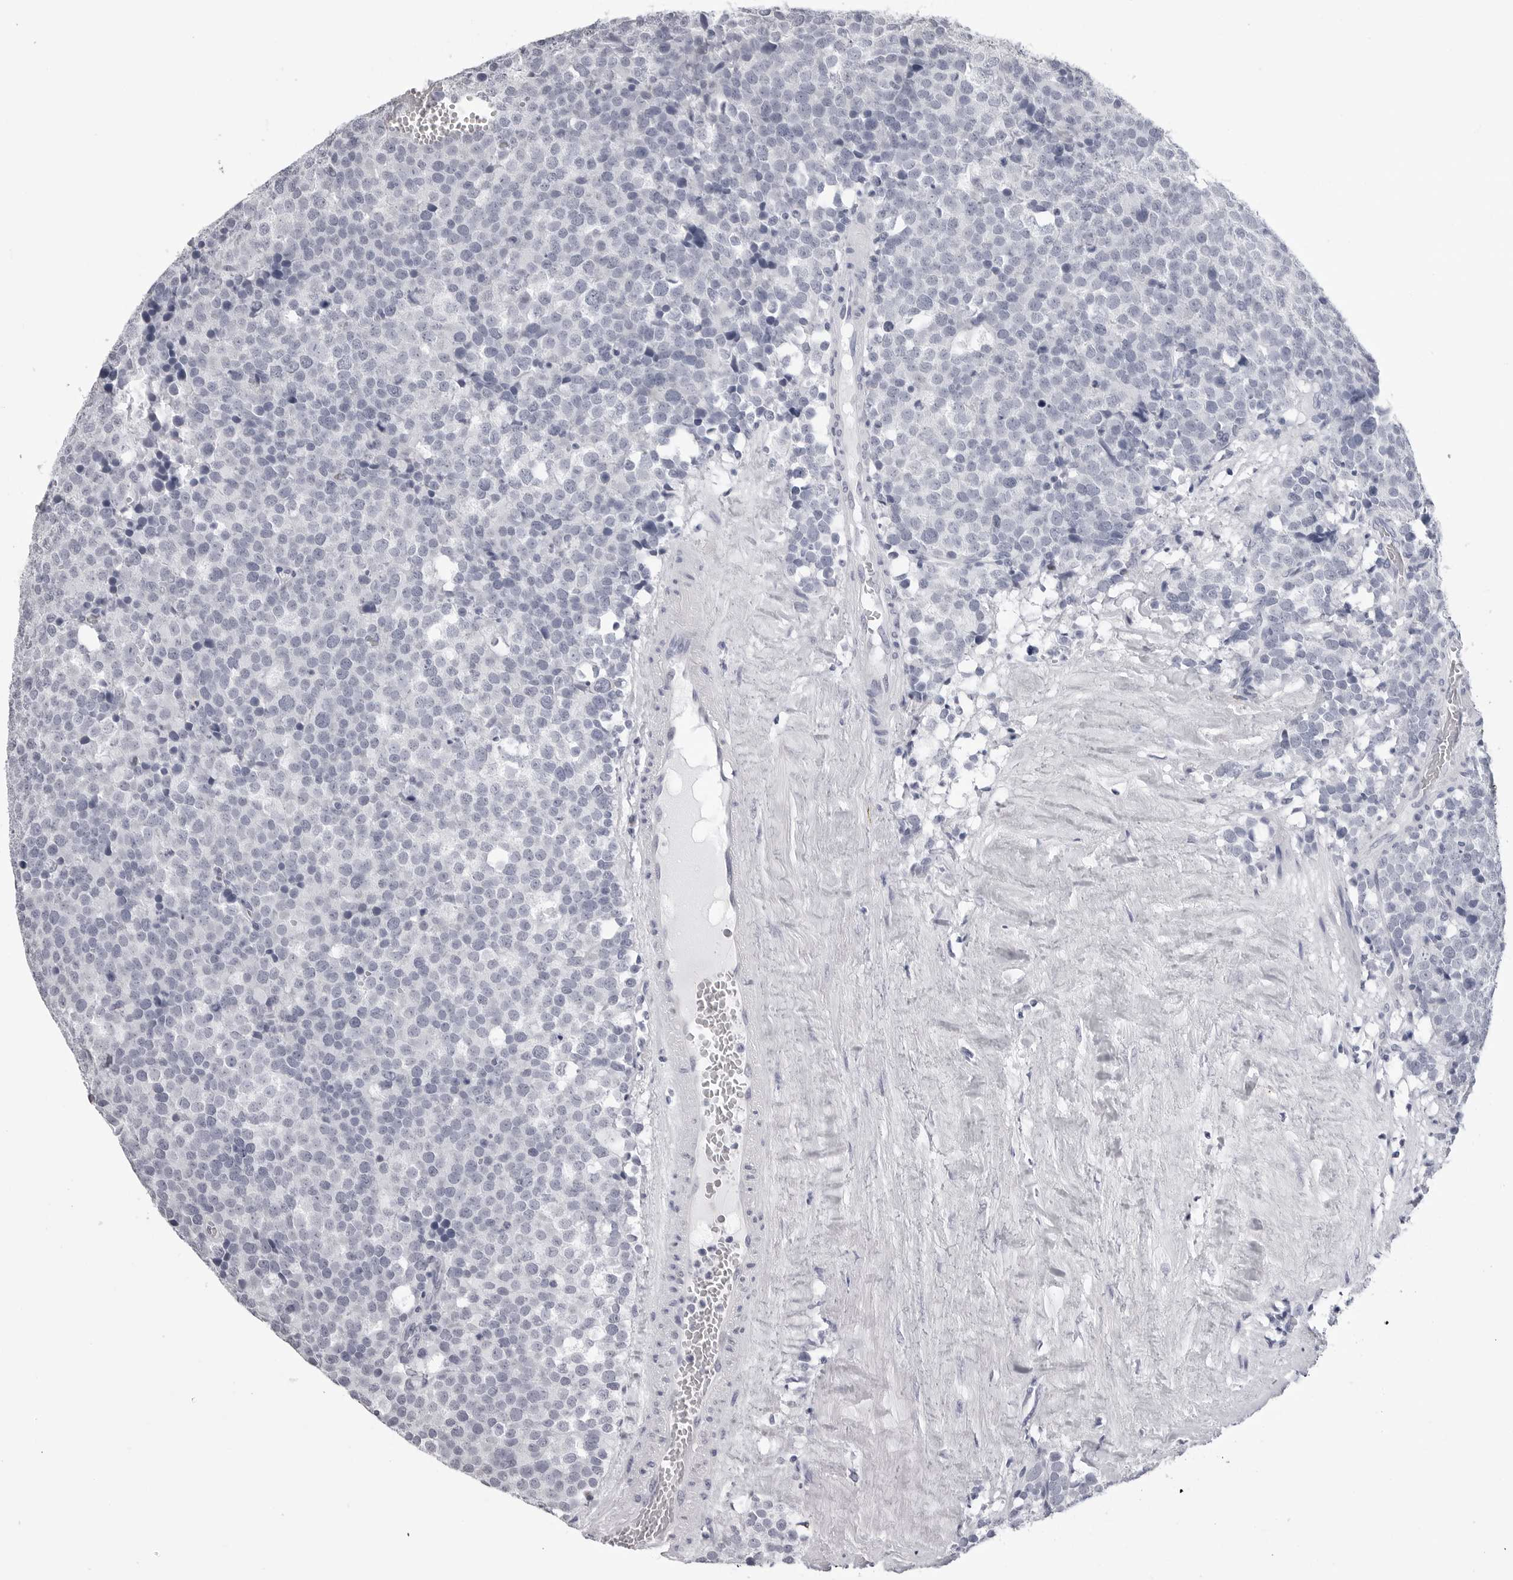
{"staining": {"intensity": "negative", "quantity": "none", "location": "none"}, "tissue": "testis cancer", "cell_type": "Tumor cells", "image_type": "cancer", "snomed": [{"axis": "morphology", "description": "Seminoma, NOS"}, {"axis": "topography", "description": "Testis"}], "caption": "This is an immunohistochemistry image of human testis cancer. There is no positivity in tumor cells.", "gene": "LGALS4", "patient": {"sex": "male", "age": 71}}